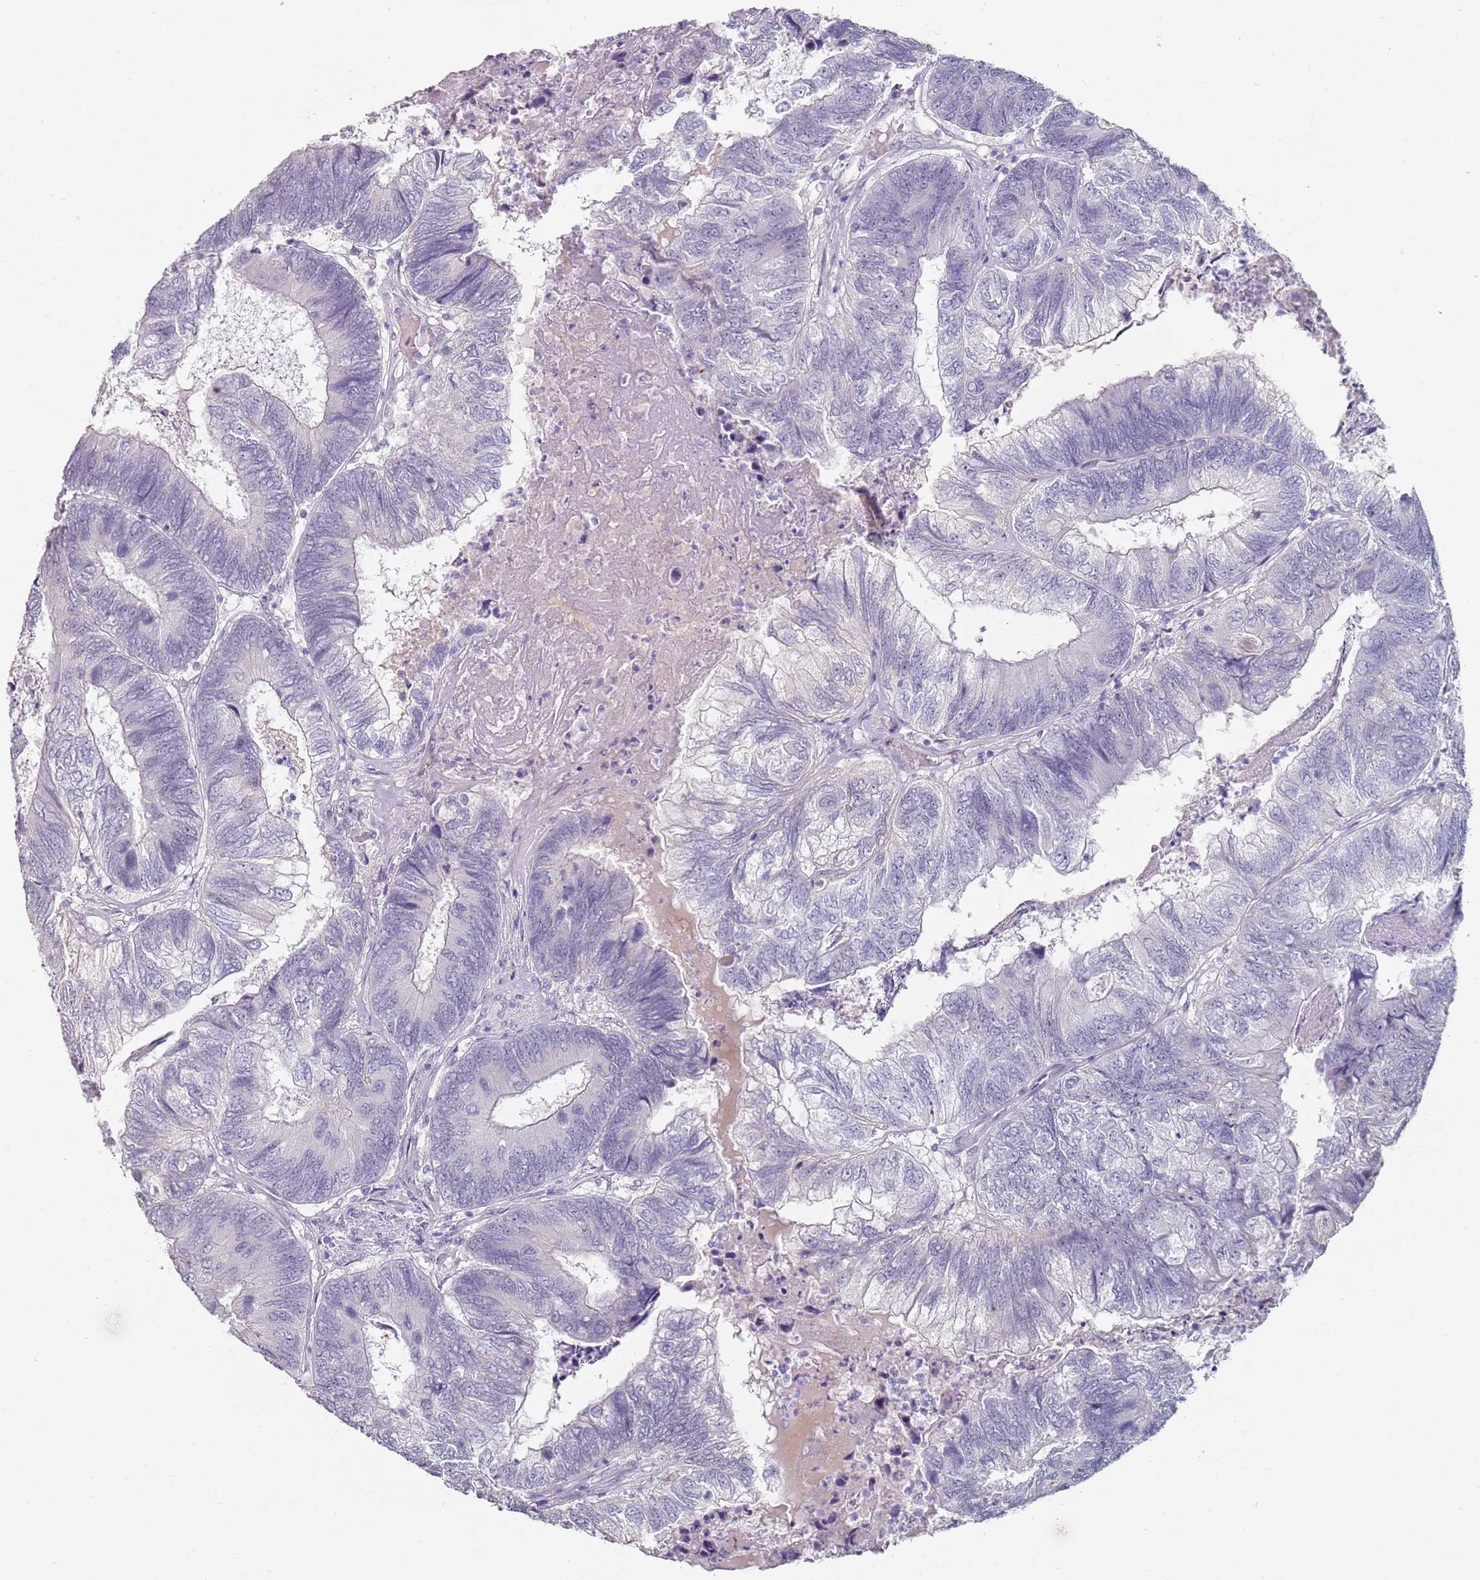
{"staining": {"intensity": "negative", "quantity": "none", "location": "none"}, "tissue": "colorectal cancer", "cell_type": "Tumor cells", "image_type": "cancer", "snomed": [{"axis": "morphology", "description": "Adenocarcinoma, NOS"}, {"axis": "topography", "description": "Colon"}], "caption": "Adenocarcinoma (colorectal) was stained to show a protein in brown. There is no significant positivity in tumor cells.", "gene": "DNAH11", "patient": {"sex": "female", "age": 67}}